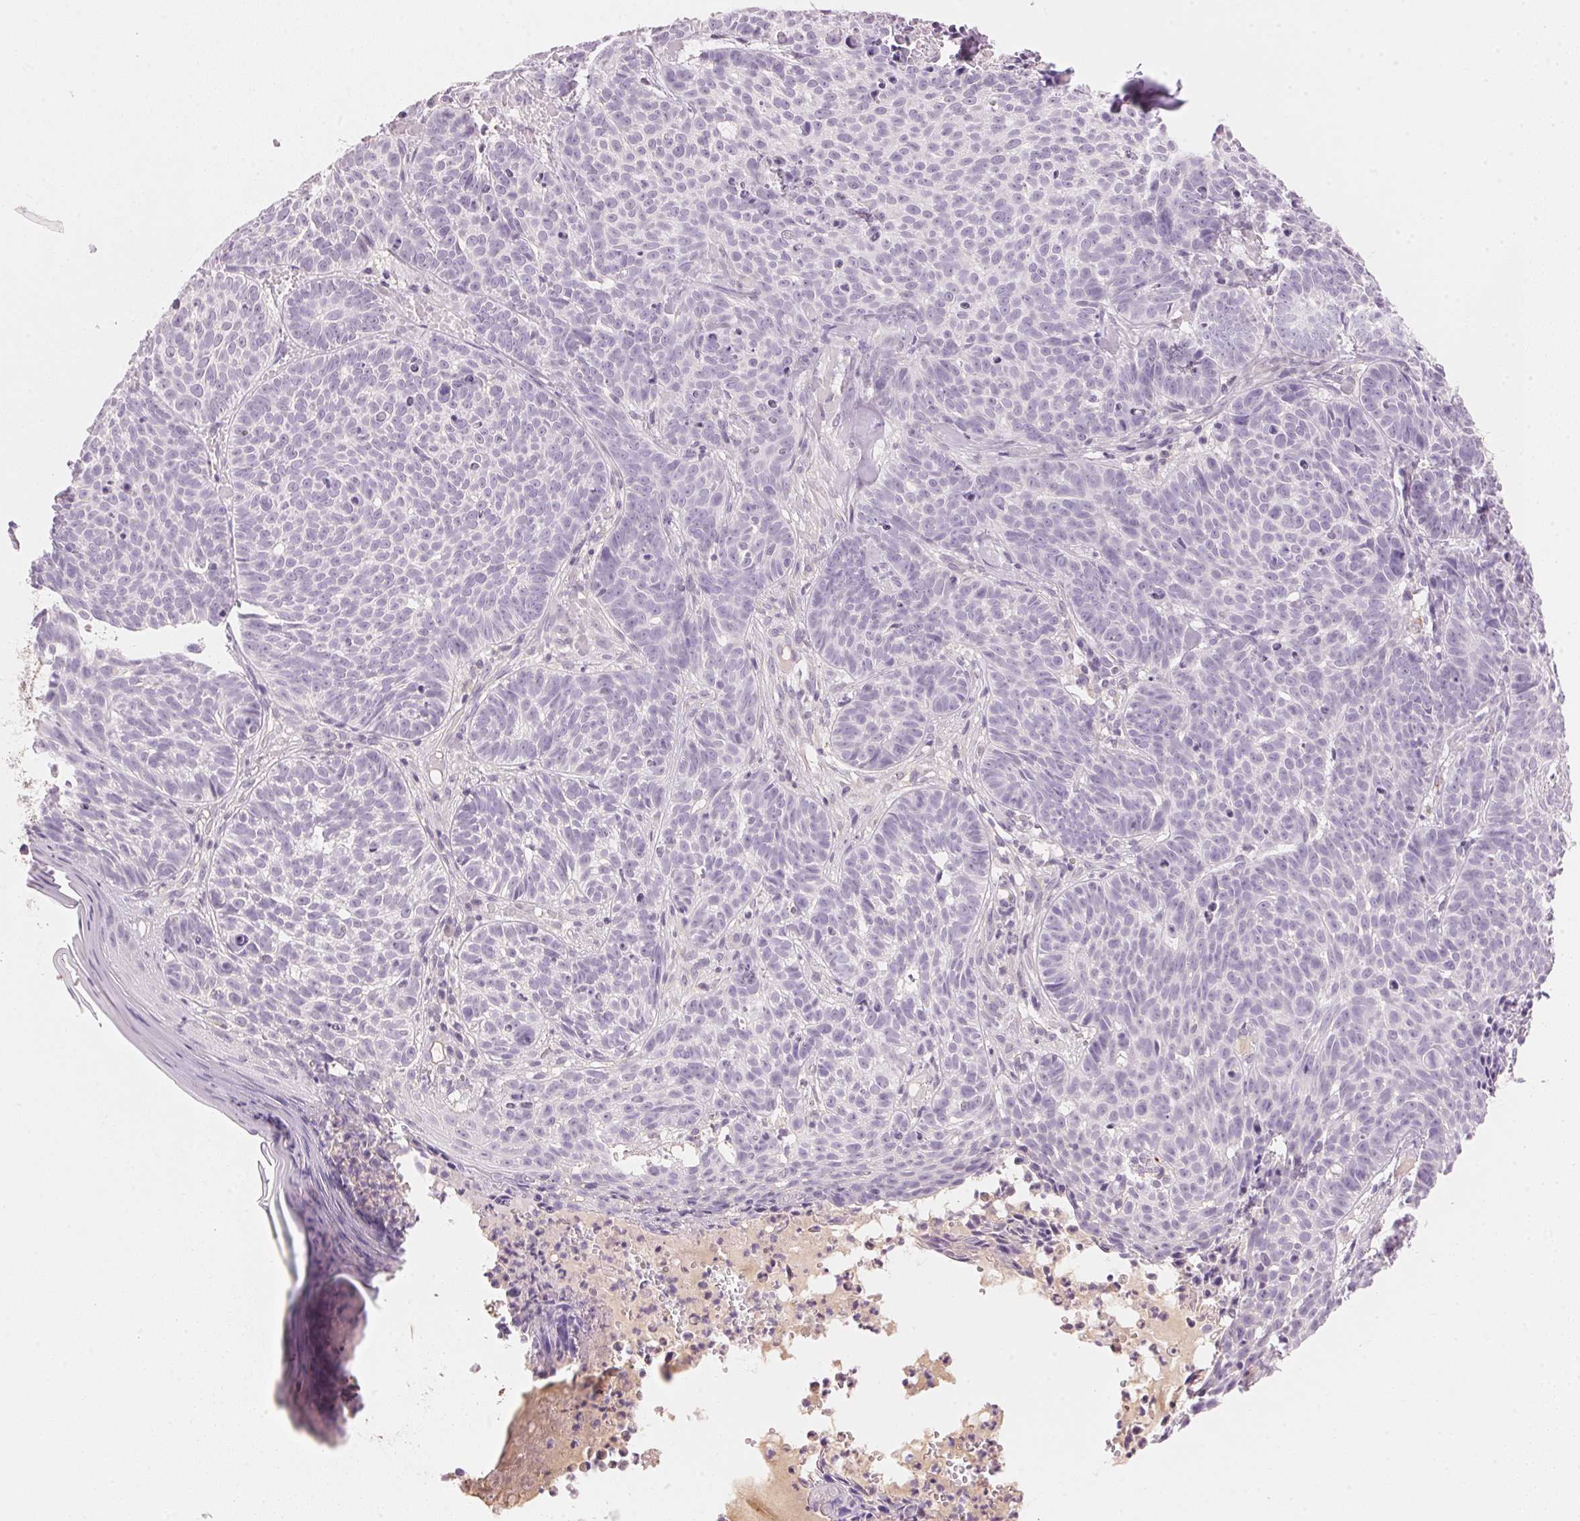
{"staining": {"intensity": "negative", "quantity": "none", "location": "none"}, "tissue": "skin cancer", "cell_type": "Tumor cells", "image_type": "cancer", "snomed": [{"axis": "morphology", "description": "Basal cell carcinoma"}, {"axis": "topography", "description": "Skin"}], "caption": "Tumor cells are negative for protein expression in human skin cancer.", "gene": "HOXB13", "patient": {"sex": "male", "age": 90}}